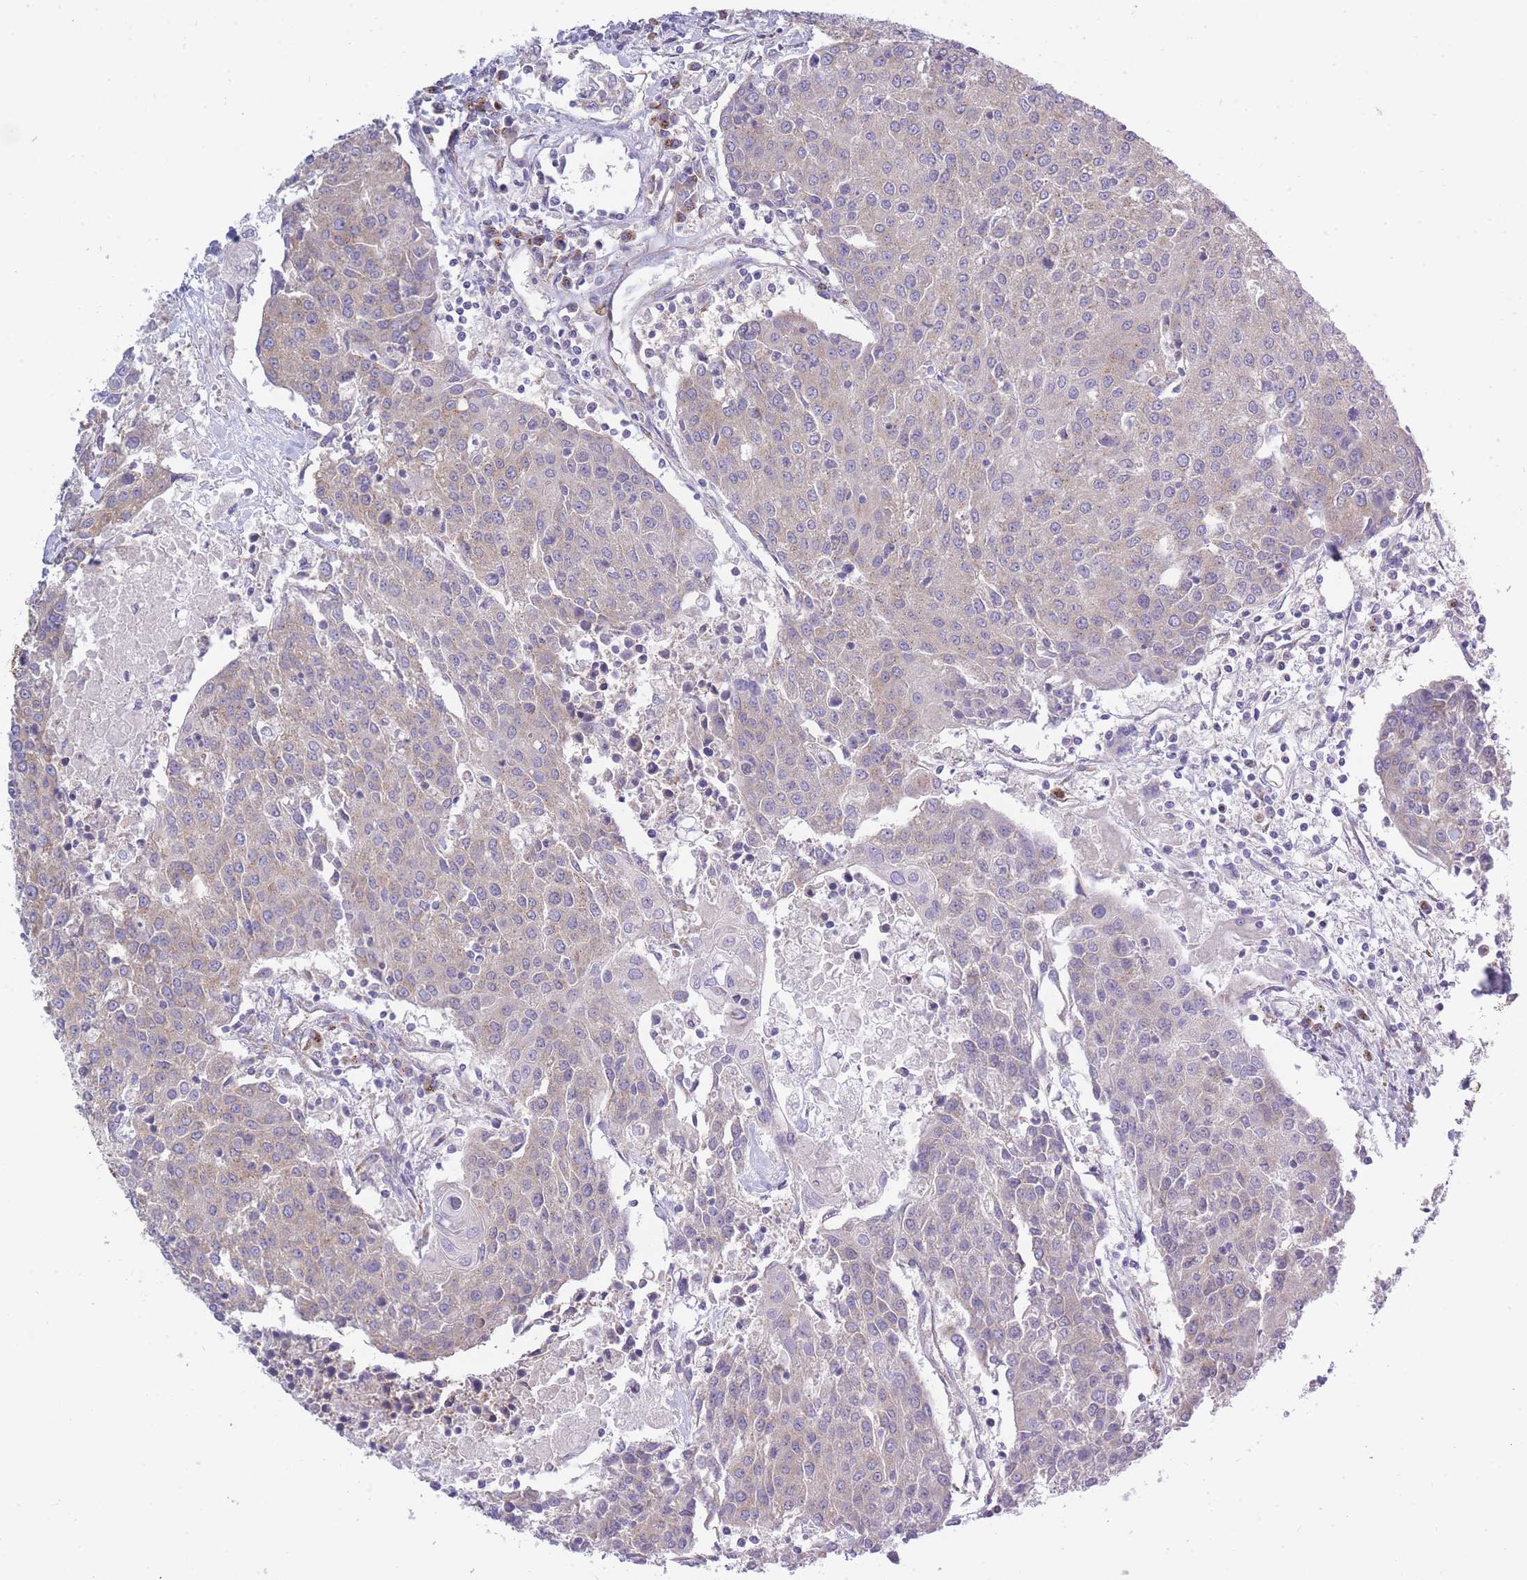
{"staining": {"intensity": "negative", "quantity": "none", "location": "none"}, "tissue": "urothelial cancer", "cell_type": "Tumor cells", "image_type": "cancer", "snomed": [{"axis": "morphology", "description": "Urothelial carcinoma, High grade"}, {"axis": "topography", "description": "Urinary bladder"}], "caption": "Tumor cells are negative for brown protein staining in urothelial carcinoma (high-grade).", "gene": "COPG2", "patient": {"sex": "female", "age": 85}}